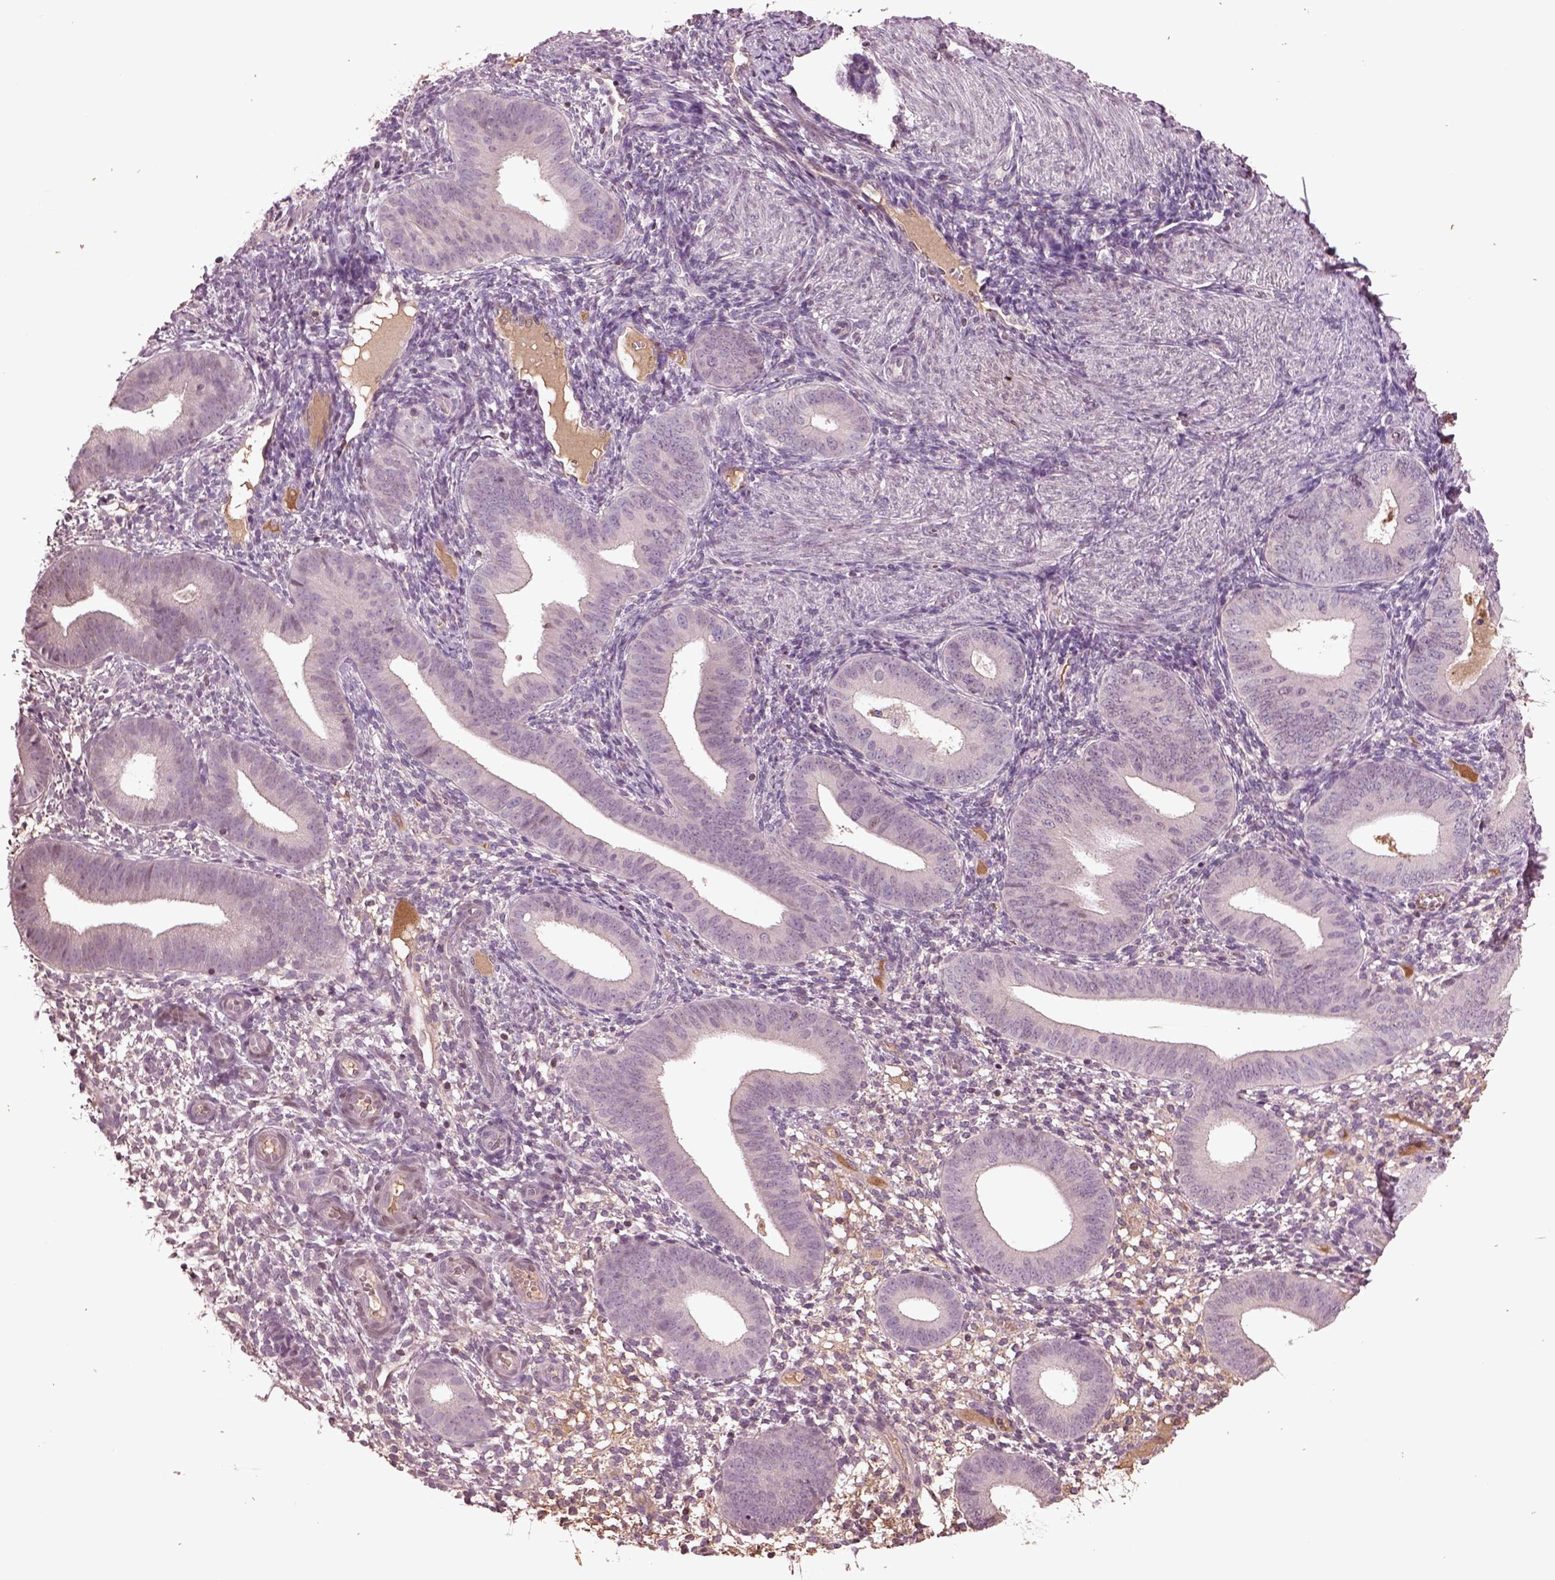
{"staining": {"intensity": "negative", "quantity": "none", "location": "none"}, "tissue": "endometrium", "cell_type": "Cells in endometrial stroma", "image_type": "normal", "snomed": [{"axis": "morphology", "description": "Normal tissue, NOS"}, {"axis": "topography", "description": "Endometrium"}], "caption": "Micrograph shows no protein expression in cells in endometrial stroma of normal endometrium. (Stains: DAB (3,3'-diaminobenzidine) immunohistochemistry (IHC) with hematoxylin counter stain, Microscopy: brightfield microscopy at high magnification).", "gene": "PTX4", "patient": {"sex": "female", "age": 39}}